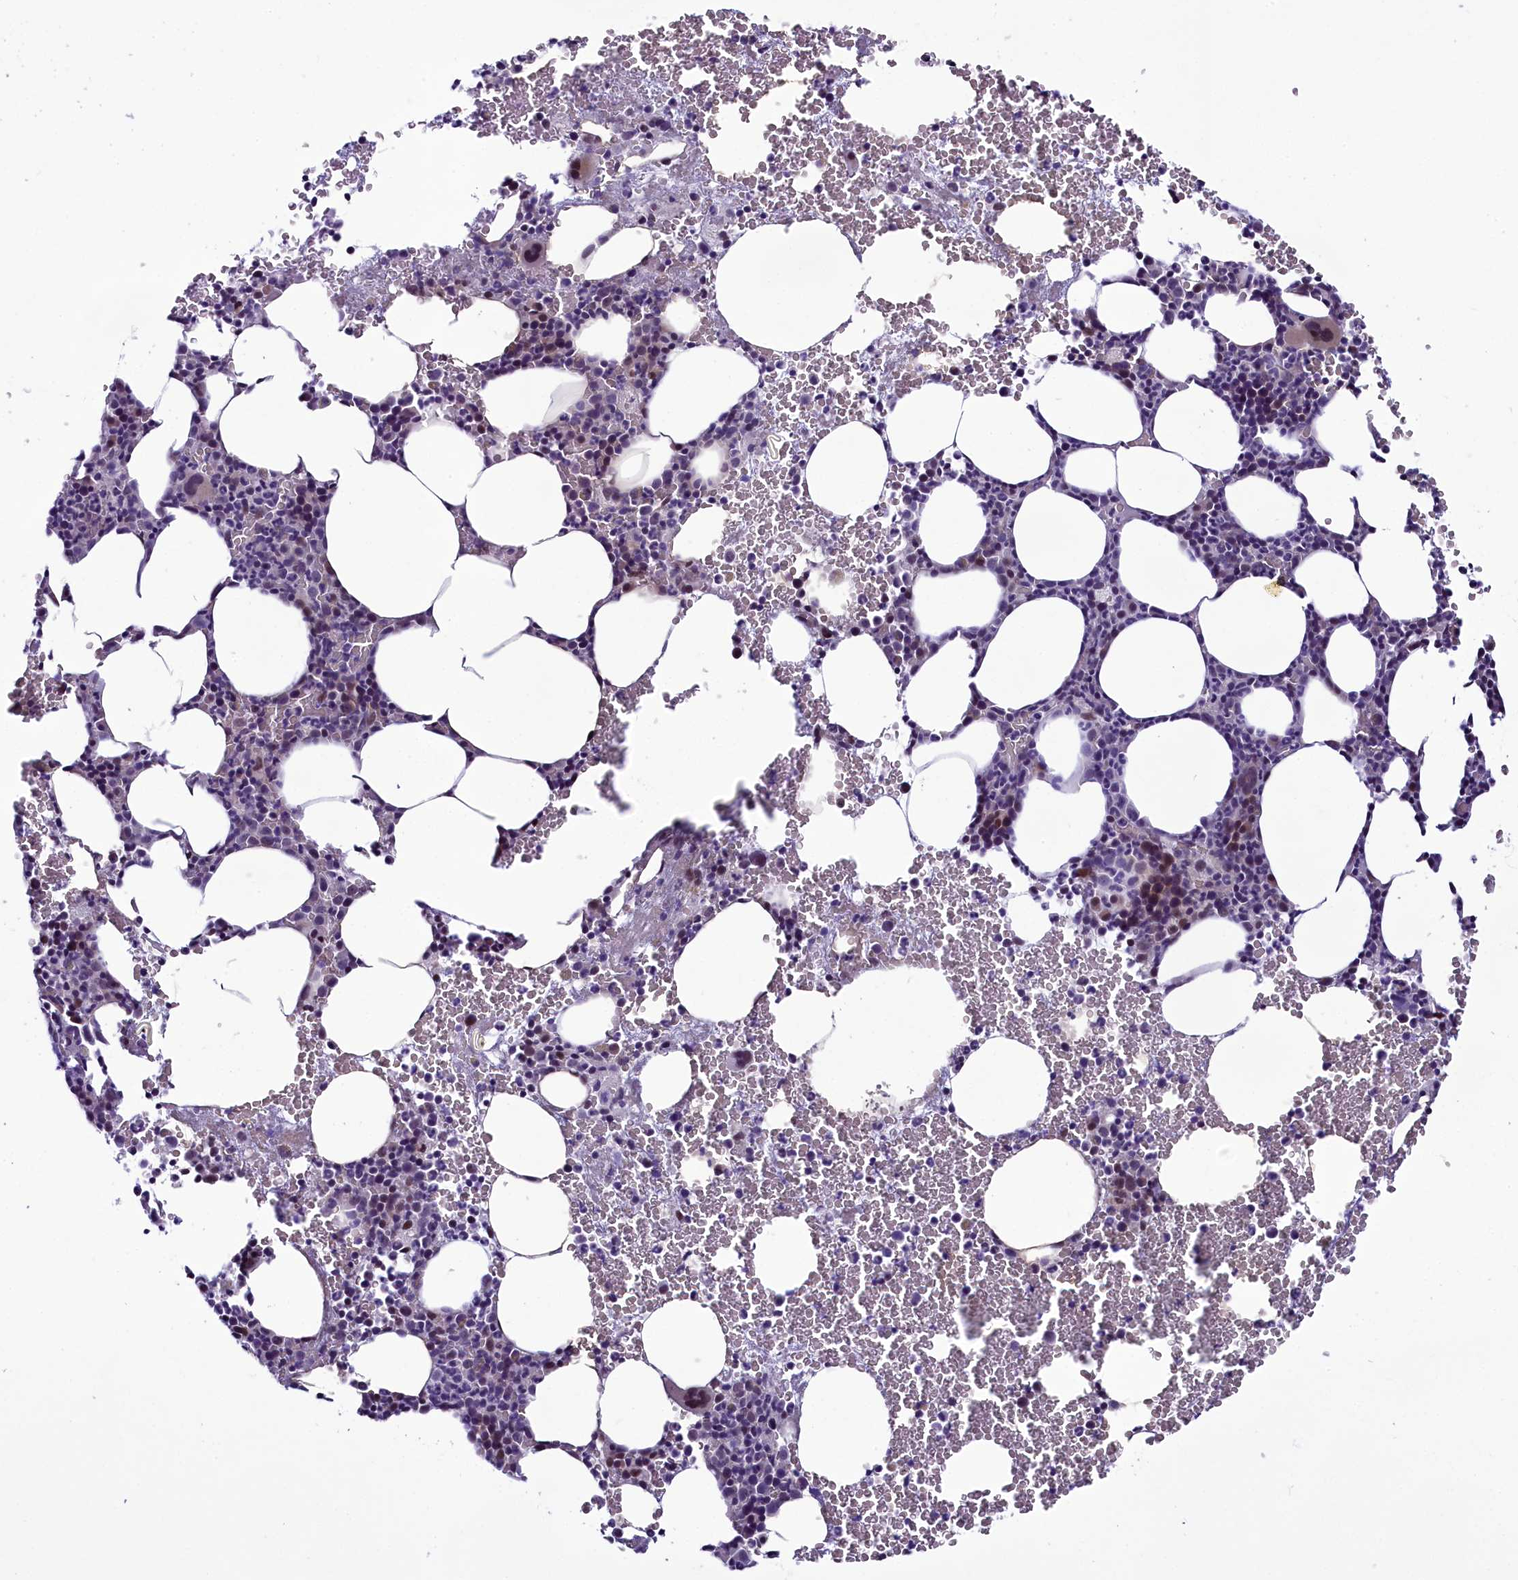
{"staining": {"intensity": "moderate", "quantity": "<25%", "location": "nuclear"}, "tissue": "bone marrow", "cell_type": "Hematopoietic cells", "image_type": "normal", "snomed": [{"axis": "morphology", "description": "Normal tissue, NOS"}, {"axis": "morphology", "description": "Inflammation, NOS"}, {"axis": "topography", "description": "Bone marrow"}], "caption": "Protein expression analysis of normal bone marrow reveals moderate nuclear expression in about <25% of hematopoietic cells.", "gene": "CCDC106", "patient": {"sex": "female", "age": 78}}